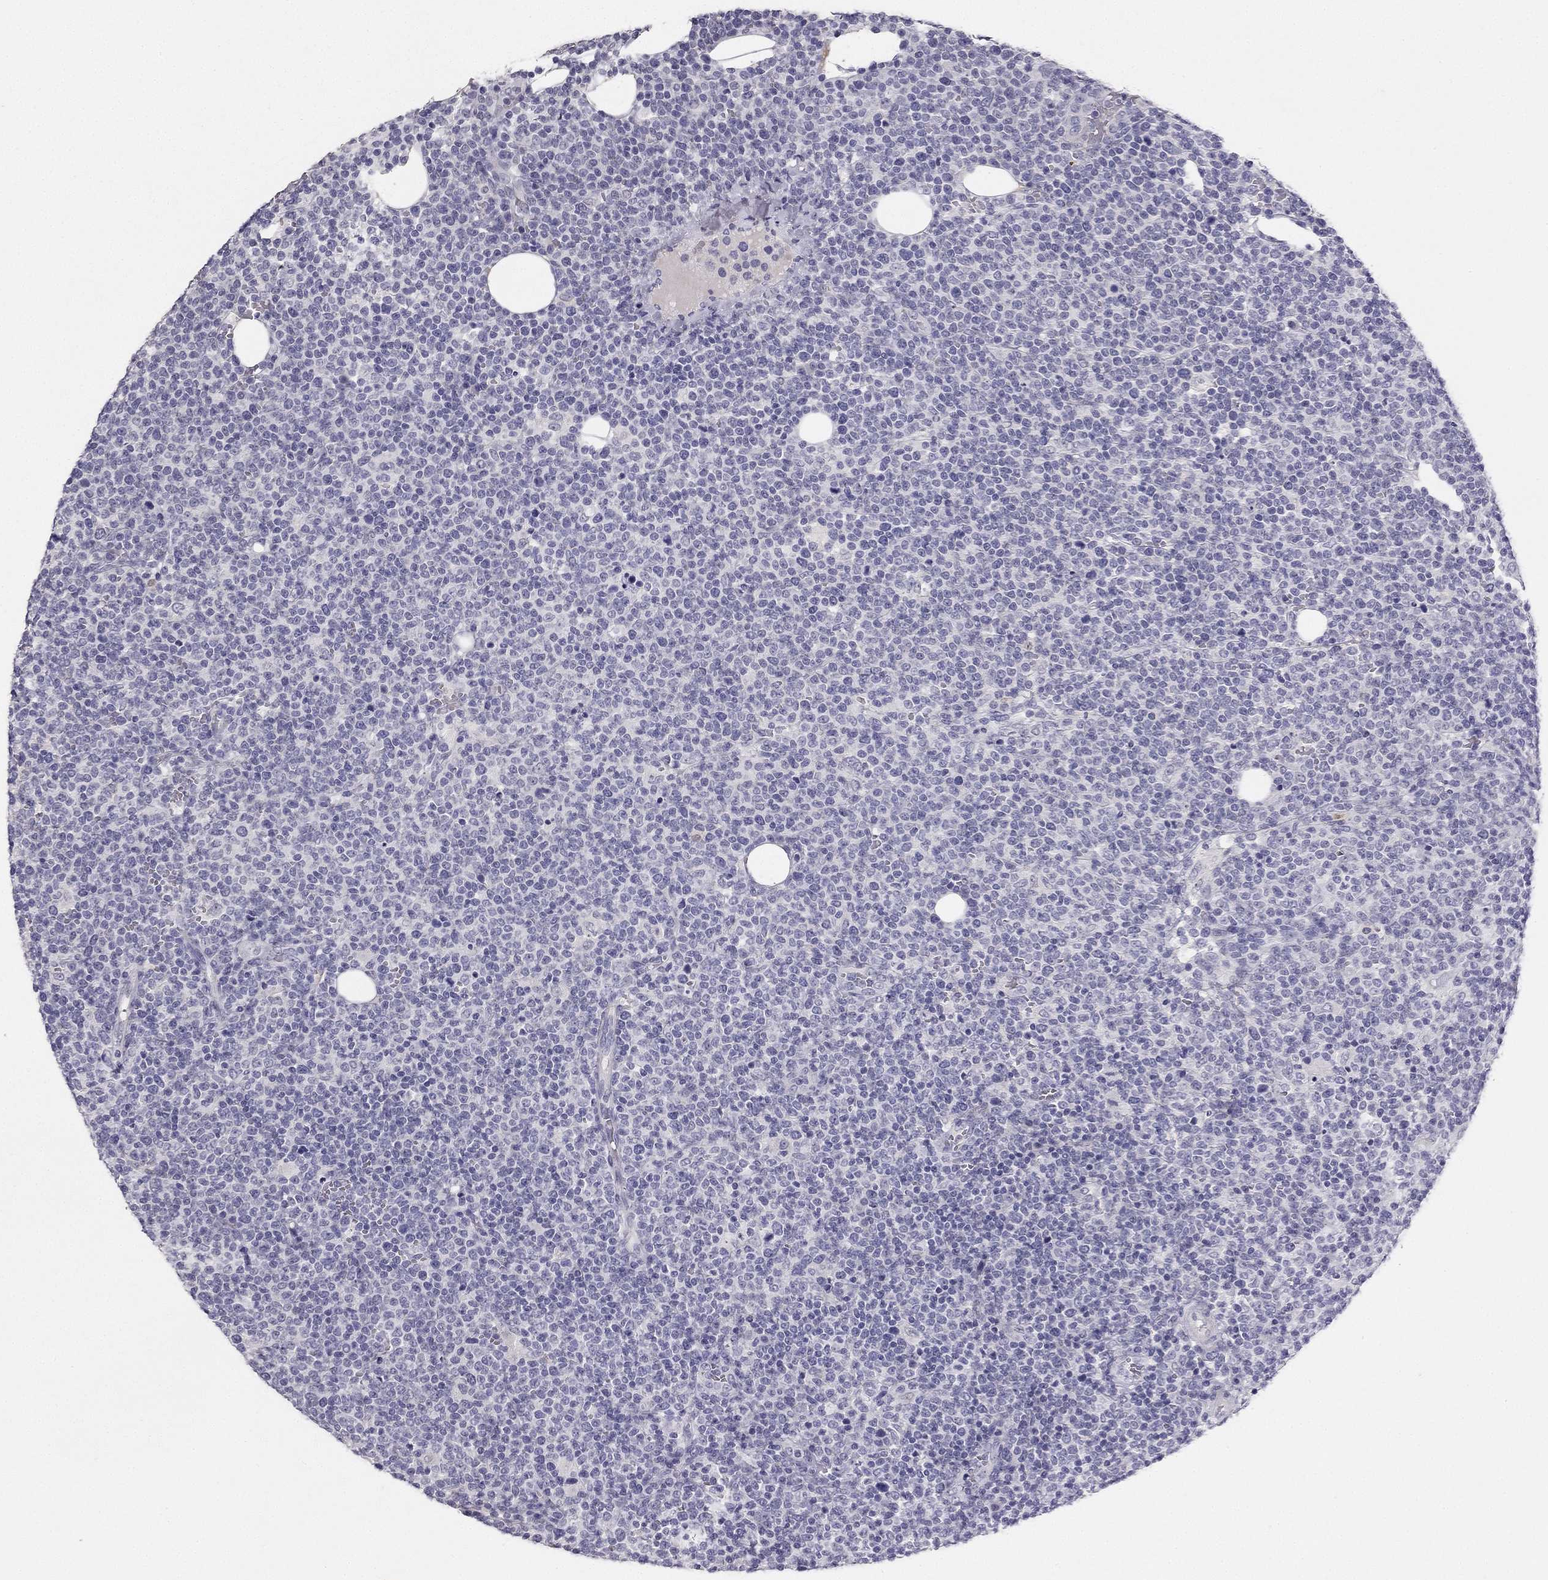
{"staining": {"intensity": "negative", "quantity": "none", "location": "none"}, "tissue": "lymphoma", "cell_type": "Tumor cells", "image_type": "cancer", "snomed": [{"axis": "morphology", "description": "Malignant lymphoma, non-Hodgkin's type, High grade"}, {"axis": "topography", "description": "Lymph node"}], "caption": "An immunohistochemistry (IHC) histopathology image of malignant lymphoma, non-Hodgkin's type (high-grade) is shown. There is no staining in tumor cells of malignant lymphoma, non-Hodgkin's type (high-grade). (Stains: DAB (3,3'-diaminobenzidine) IHC with hematoxylin counter stain, Microscopy: brightfield microscopy at high magnification).", "gene": "CALB2", "patient": {"sex": "male", "age": 61}}